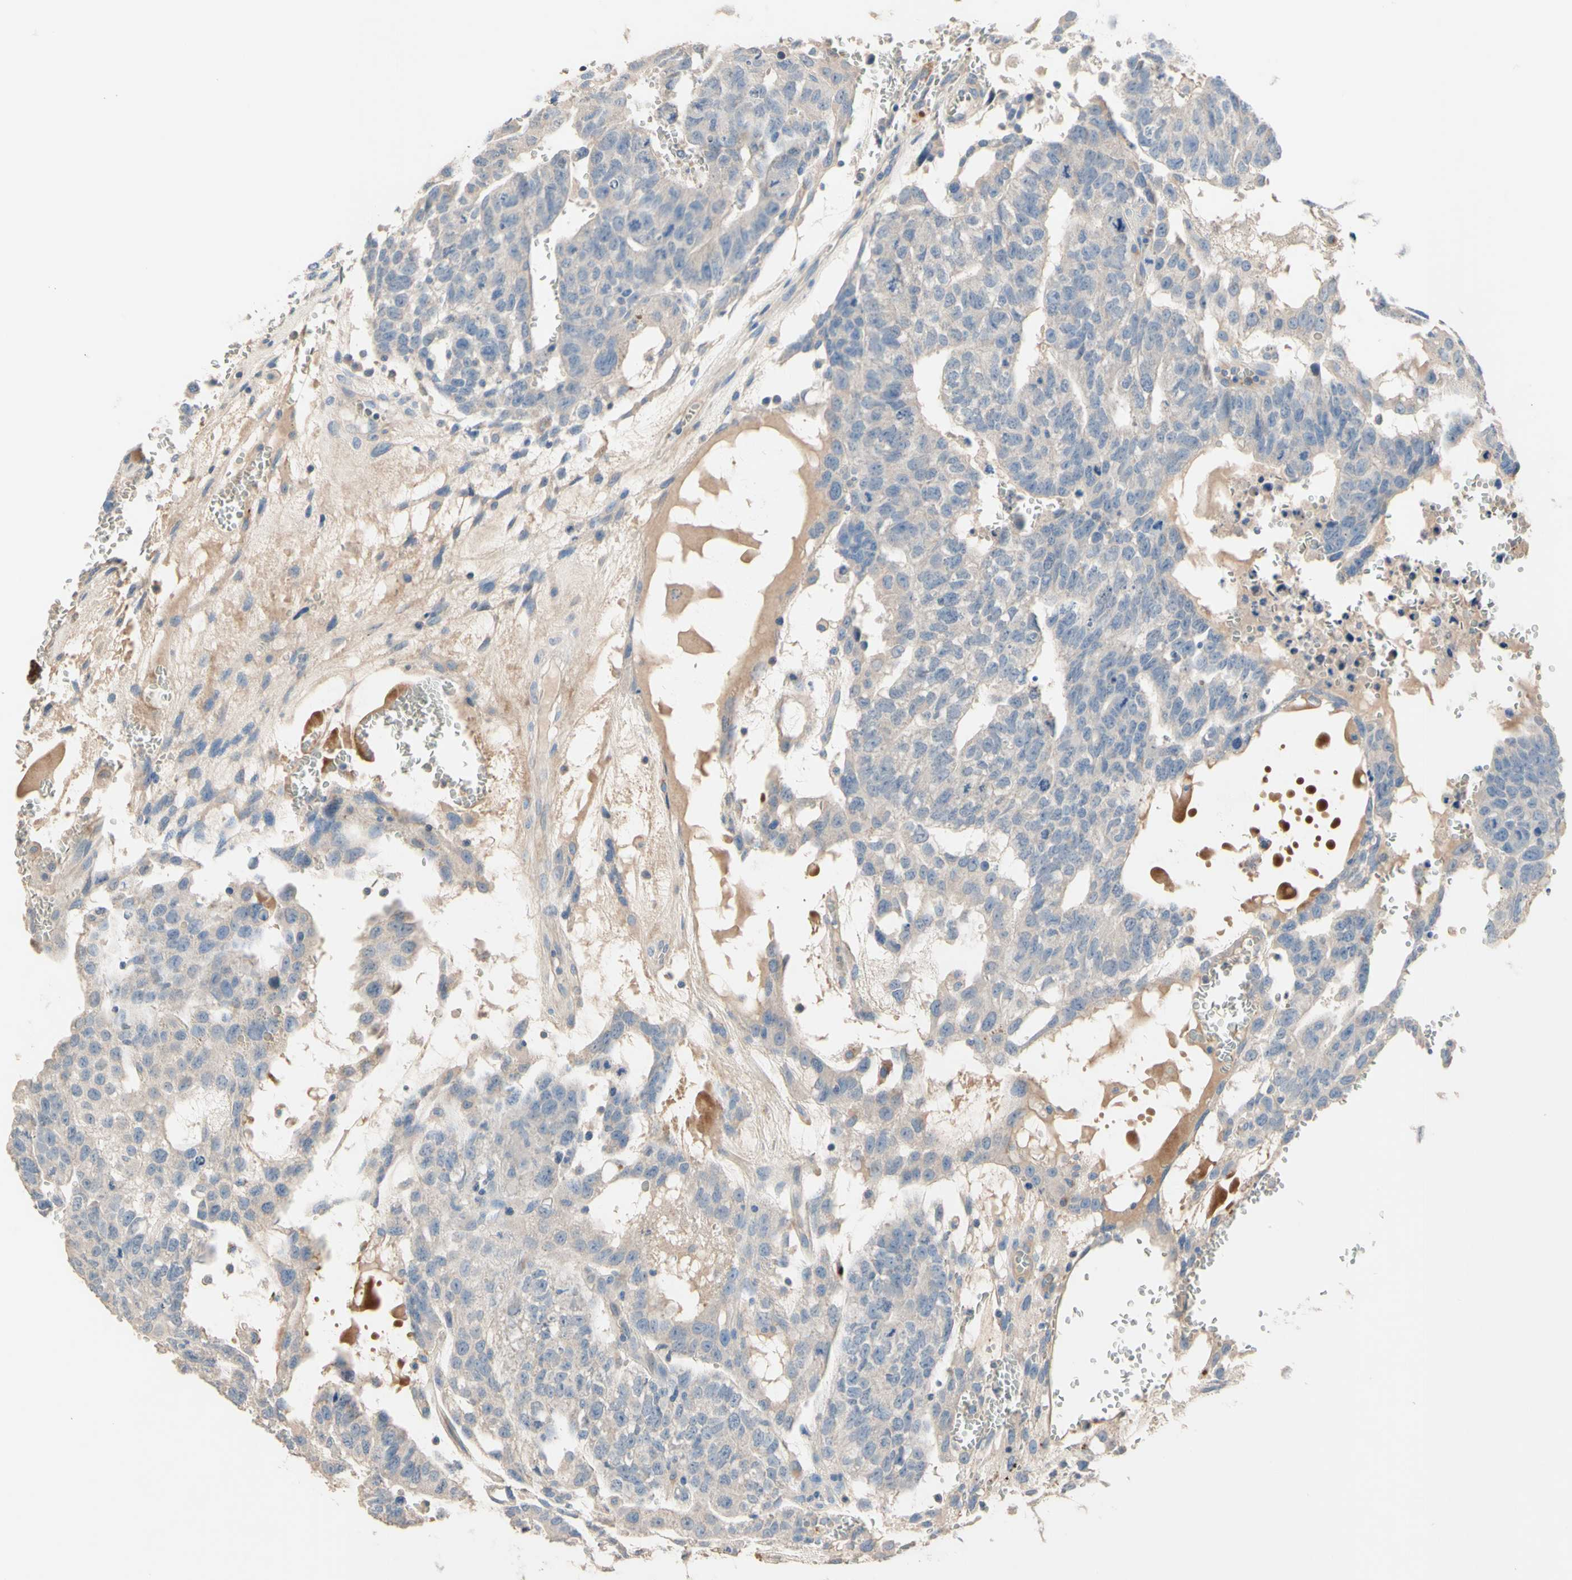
{"staining": {"intensity": "weak", "quantity": ">75%", "location": "cytoplasmic/membranous"}, "tissue": "testis cancer", "cell_type": "Tumor cells", "image_type": "cancer", "snomed": [{"axis": "morphology", "description": "Seminoma, NOS"}, {"axis": "morphology", "description": "Carcinoma, Embryonal, NOS"}, {"axis": "topography", "description": "Testis"}], "caption": "Weak cytoplasmic/membranous protein expression is seen in about >75% of tumor cells in testis seminoma.", "gene": "CDON", "patient": {"sex": "male", "age": 52}}